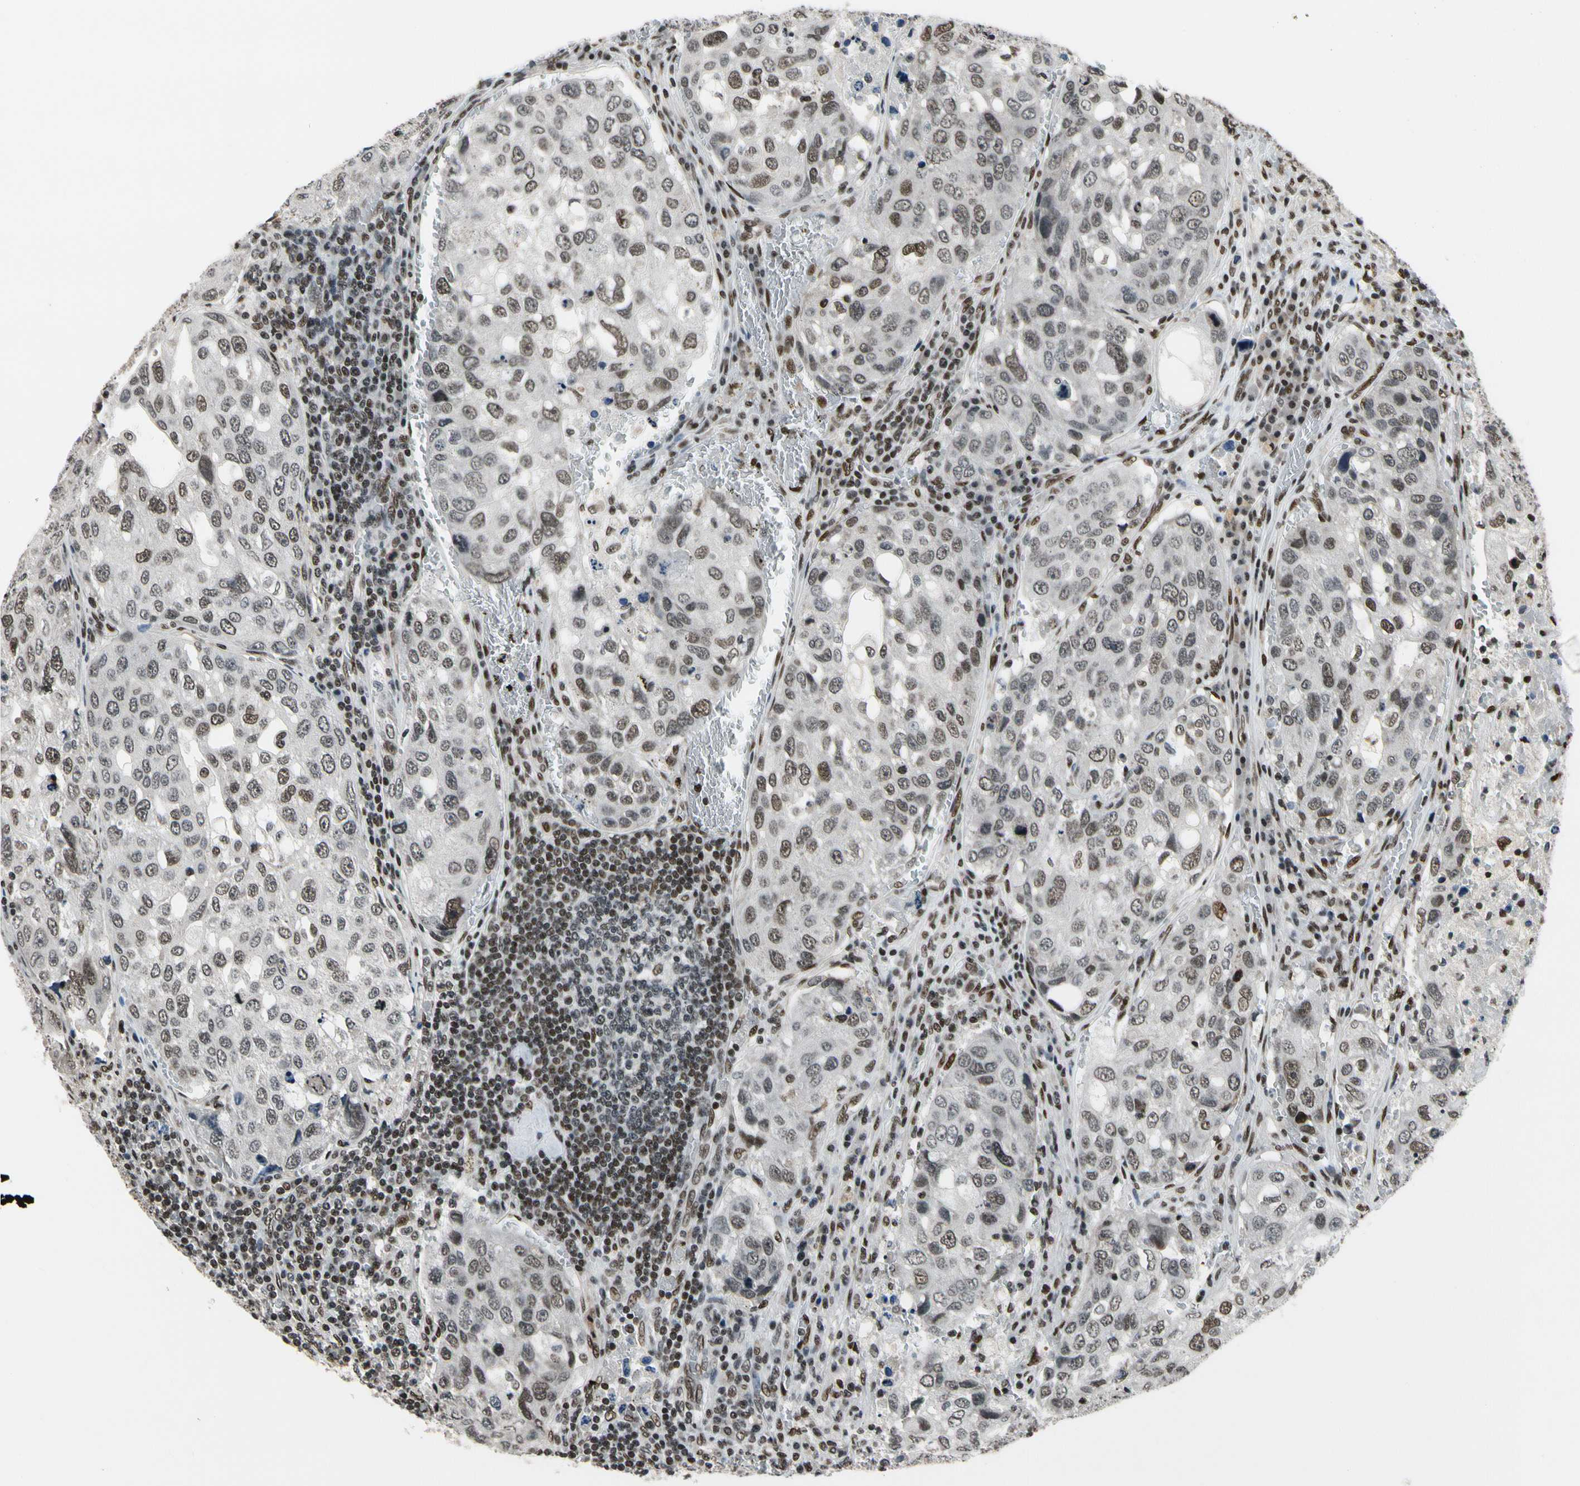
{"staining": {"intensity": "strong", "quantity": "25%-75%", "location": "nuclear"}, "tissue": "urothelial cancer", "cell_type": "Tumor cells", "image_type": "cancer", "snomed": [{"axis": "morphology", "description": "Urothelial carcinoma, High grade"}, {"axis": "topography", "description": "Lymph node"}, {"axis": "topography", "description": "Urinary bladder"}], "caption": "Immunohistochemical staining of urothelial cancer demonstrates high levels of strong nuclear protein staining in about 25%-75% of tumor cells. (IHC, brightfield microscopy, high magnification).", "gene": "RECQL", "patient": {"sex": "male", "age": 51}}